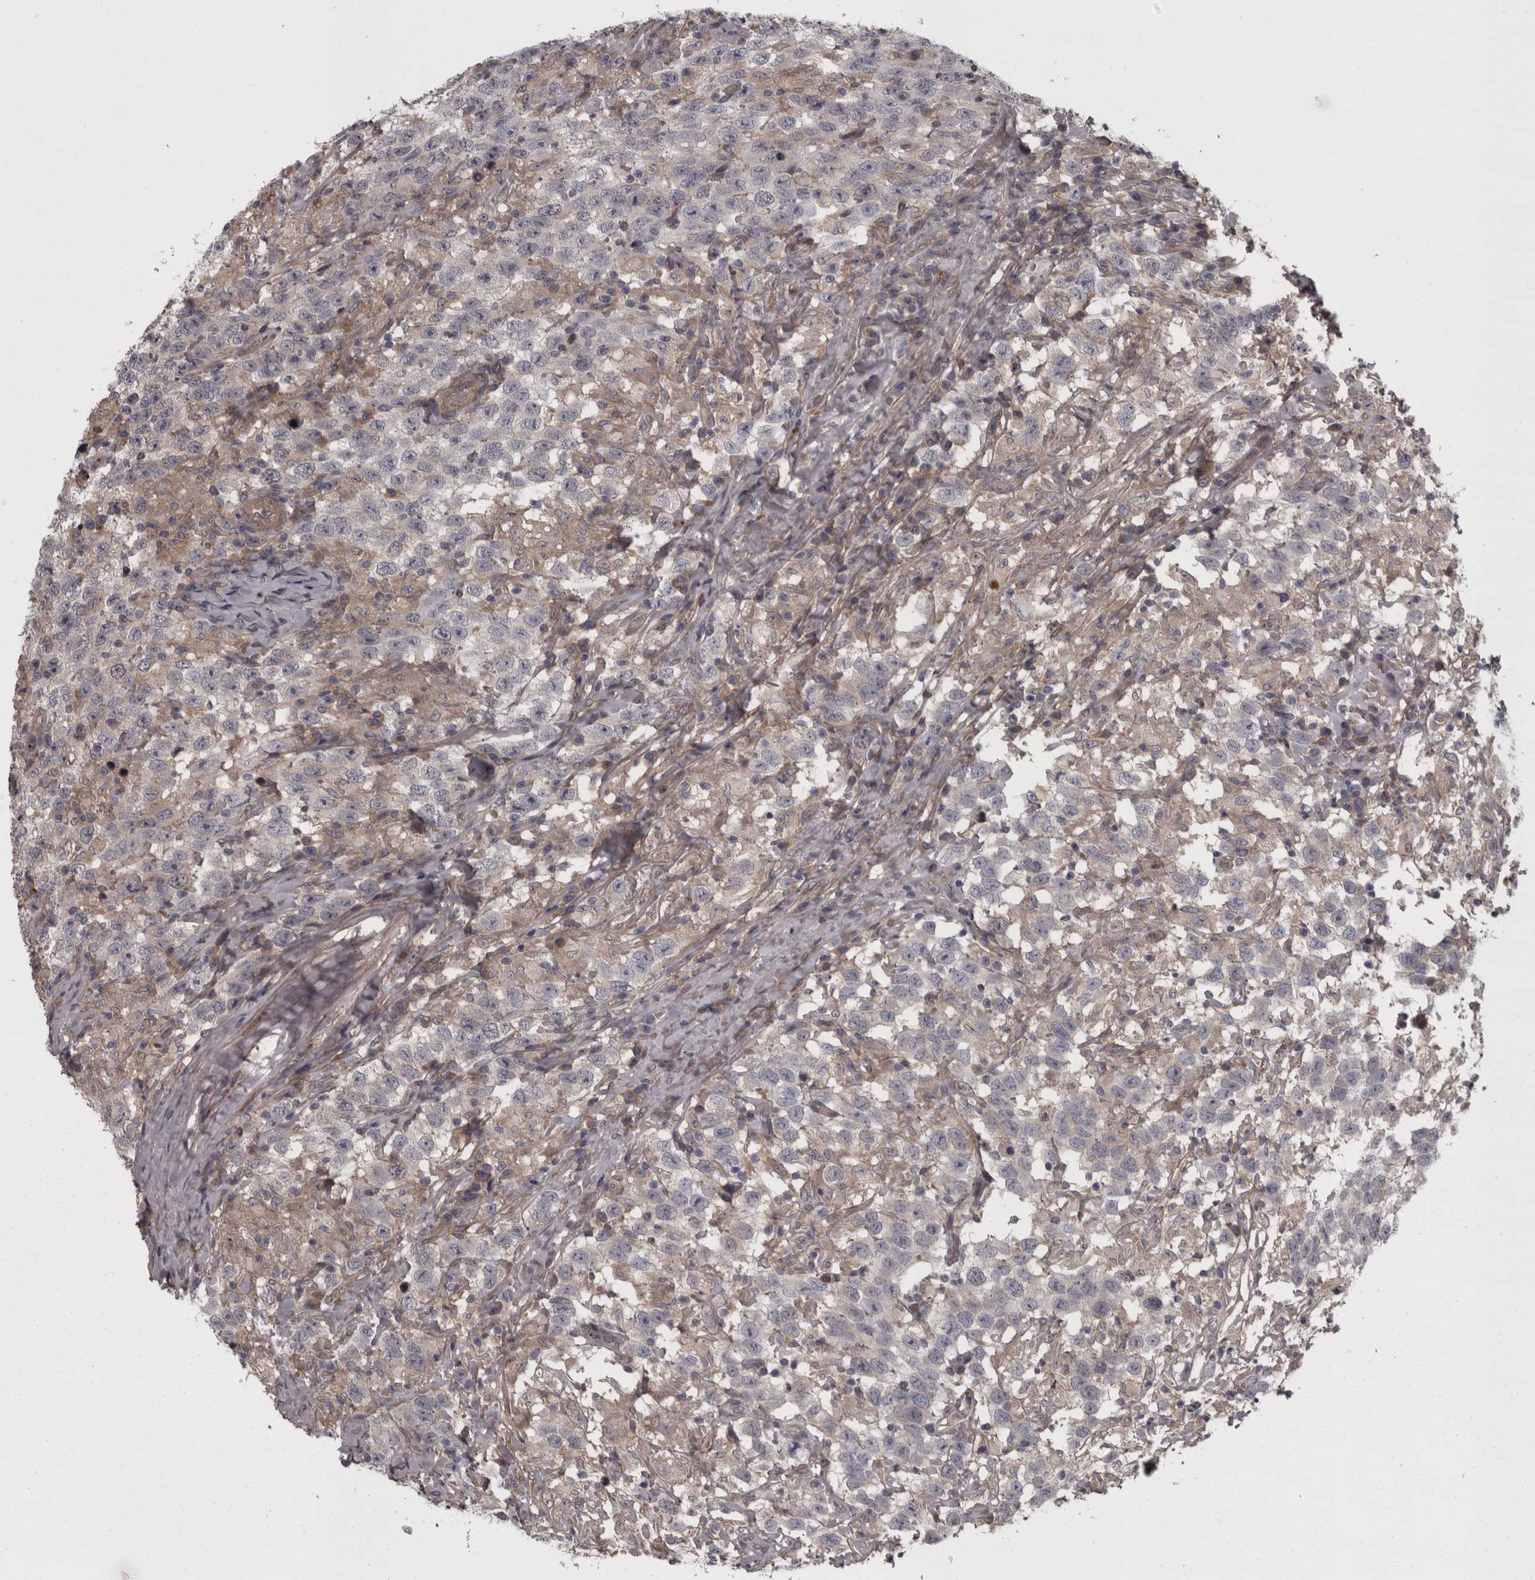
{"staining": {"intensity": "negative", "quantity": "none", "location": "none"}, "tissue": "testis cancer", "cell_type": "Tumor cells", "image_type": "cancer", "snomed": [{"axis": "morphology", "description": "Seminoma, NOS"}, {"axis": "topography", "description": "Testis"}], "caption": "A high-resolution photomicrograph shows immunohistochemistry staining of testis cancer (seminoma), which exhibits no significant staining in tumor cells.", "gene": "RSU1", "patient": {"sex": "male", "age": 41}}